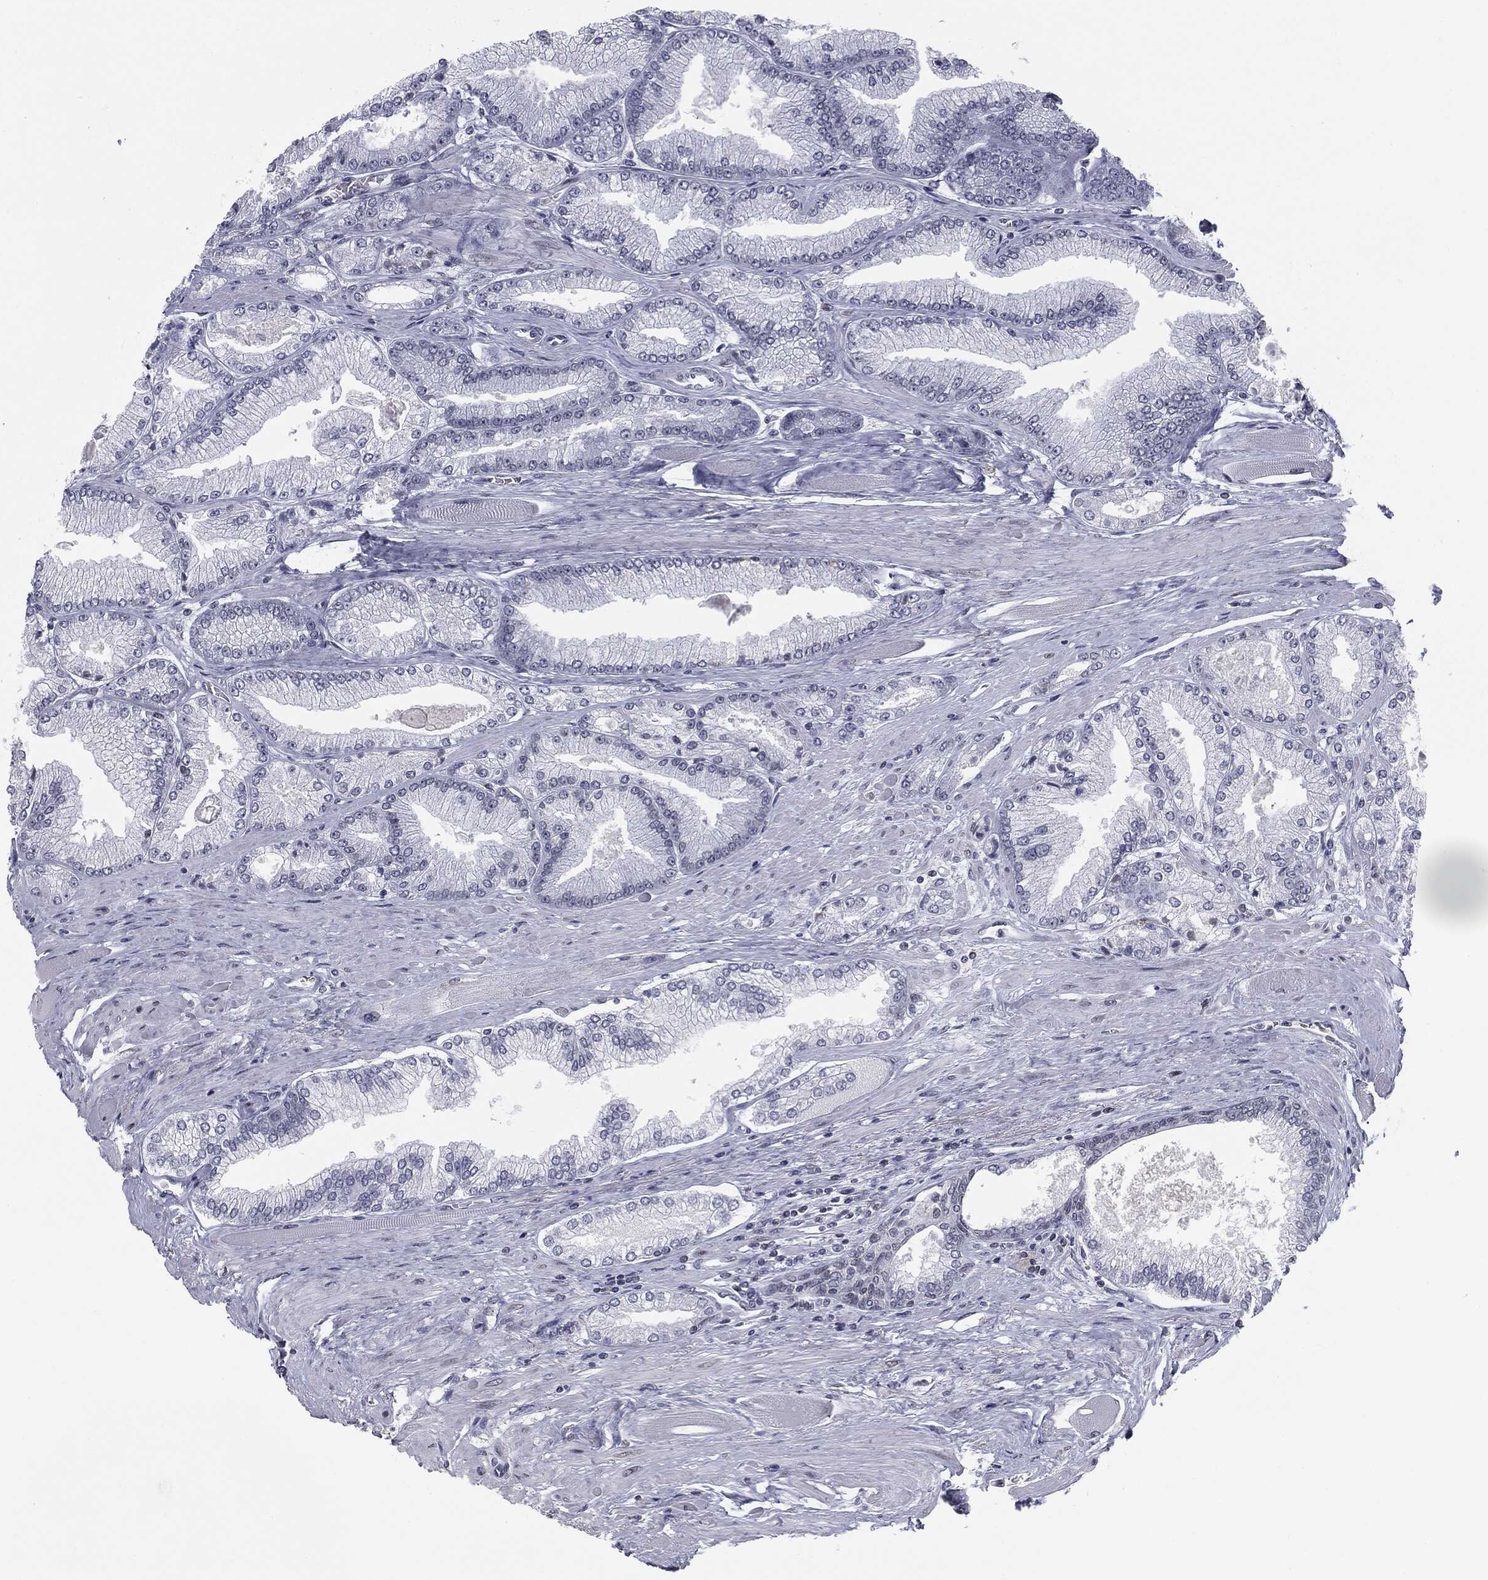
{"staining": {"intensity": "negative", "quantity": "none", "location": "none"}, "tissue": "prostate cancer", "cell_type": "Tumor cells", "image_type": "cancer", "snomed": [{"axis": "morphology", "description": "Adenocarcinoma, Low grade"}, {"axis": "topography", "description": "Prostate"}], "caption": "An immunohistochemistry (IHC) histopathology image of prostate low-grade adenocarcinoma is shown. There is no staining in tumor cells of prostate low-grade adenocarcinoma. (Stains: DAB (3,3'-diaminobenzidine) immunohistochemistry (IHC) with hematoxylin counter stain, Microscopy: brightfield microscopy at high magnification).", "gene": "ALDOB", "patient": {"sex": "male", "age": 67}}